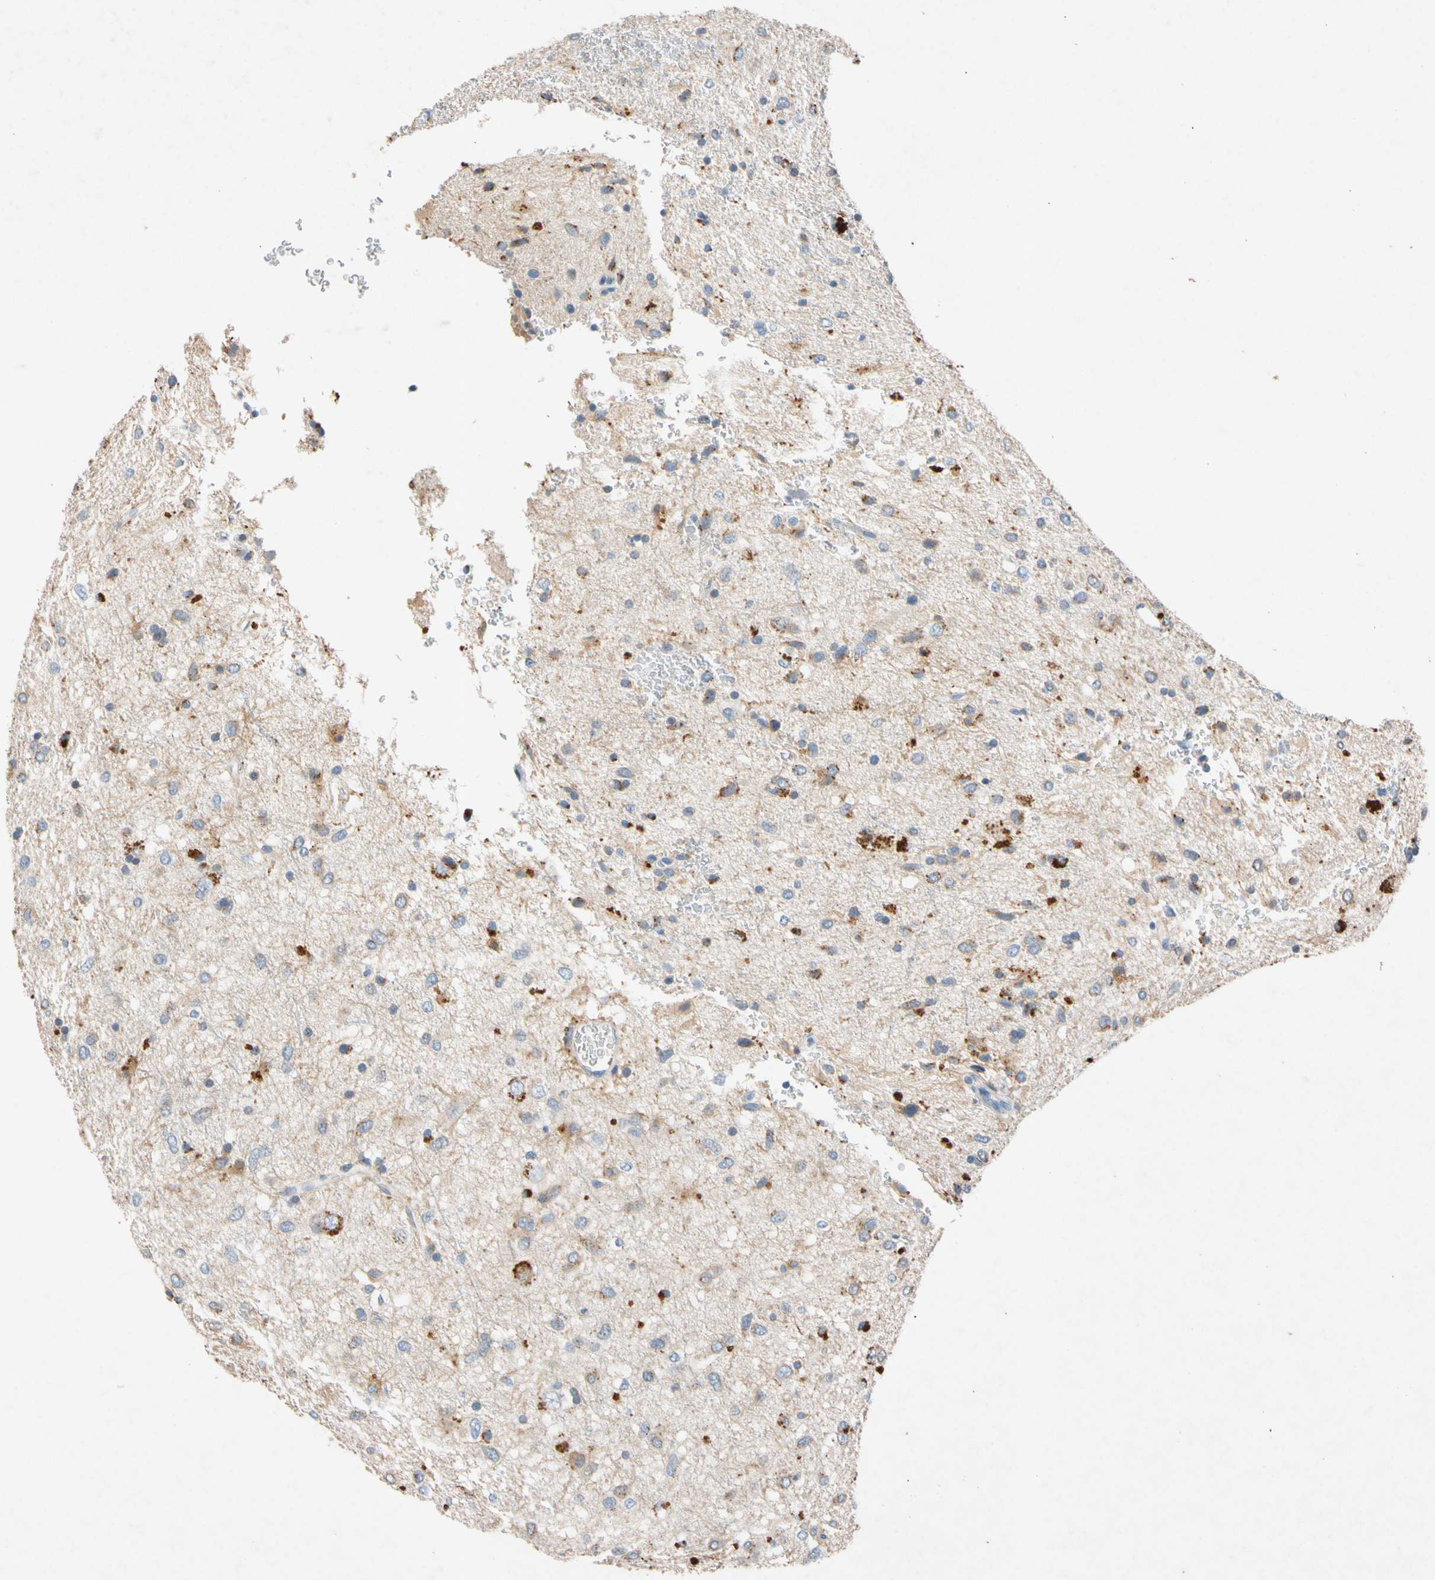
{"staining": {"intensity": "strong", "quantity": "<25%", "location": "cytoplasmic/membranous"}, "tissue": "glioma", "cell_type": "Tumor cells", "image_type": "cancer", "snomed": [{"axis": "morphology", "description": "Glioma, malignant, Low grade"}, {"axis": "topography", "description": "Brain"}], "caption": "DAB (3,3'-diaminobenzidine) immunohistochemical staining of low-grade glioma (malignant) exhibits strong cytoplasmic/membranous protein positivity in about <25% of tumor cells.", "gene": "GASK1B", "patient": {"sex": "male", "age": 77}}